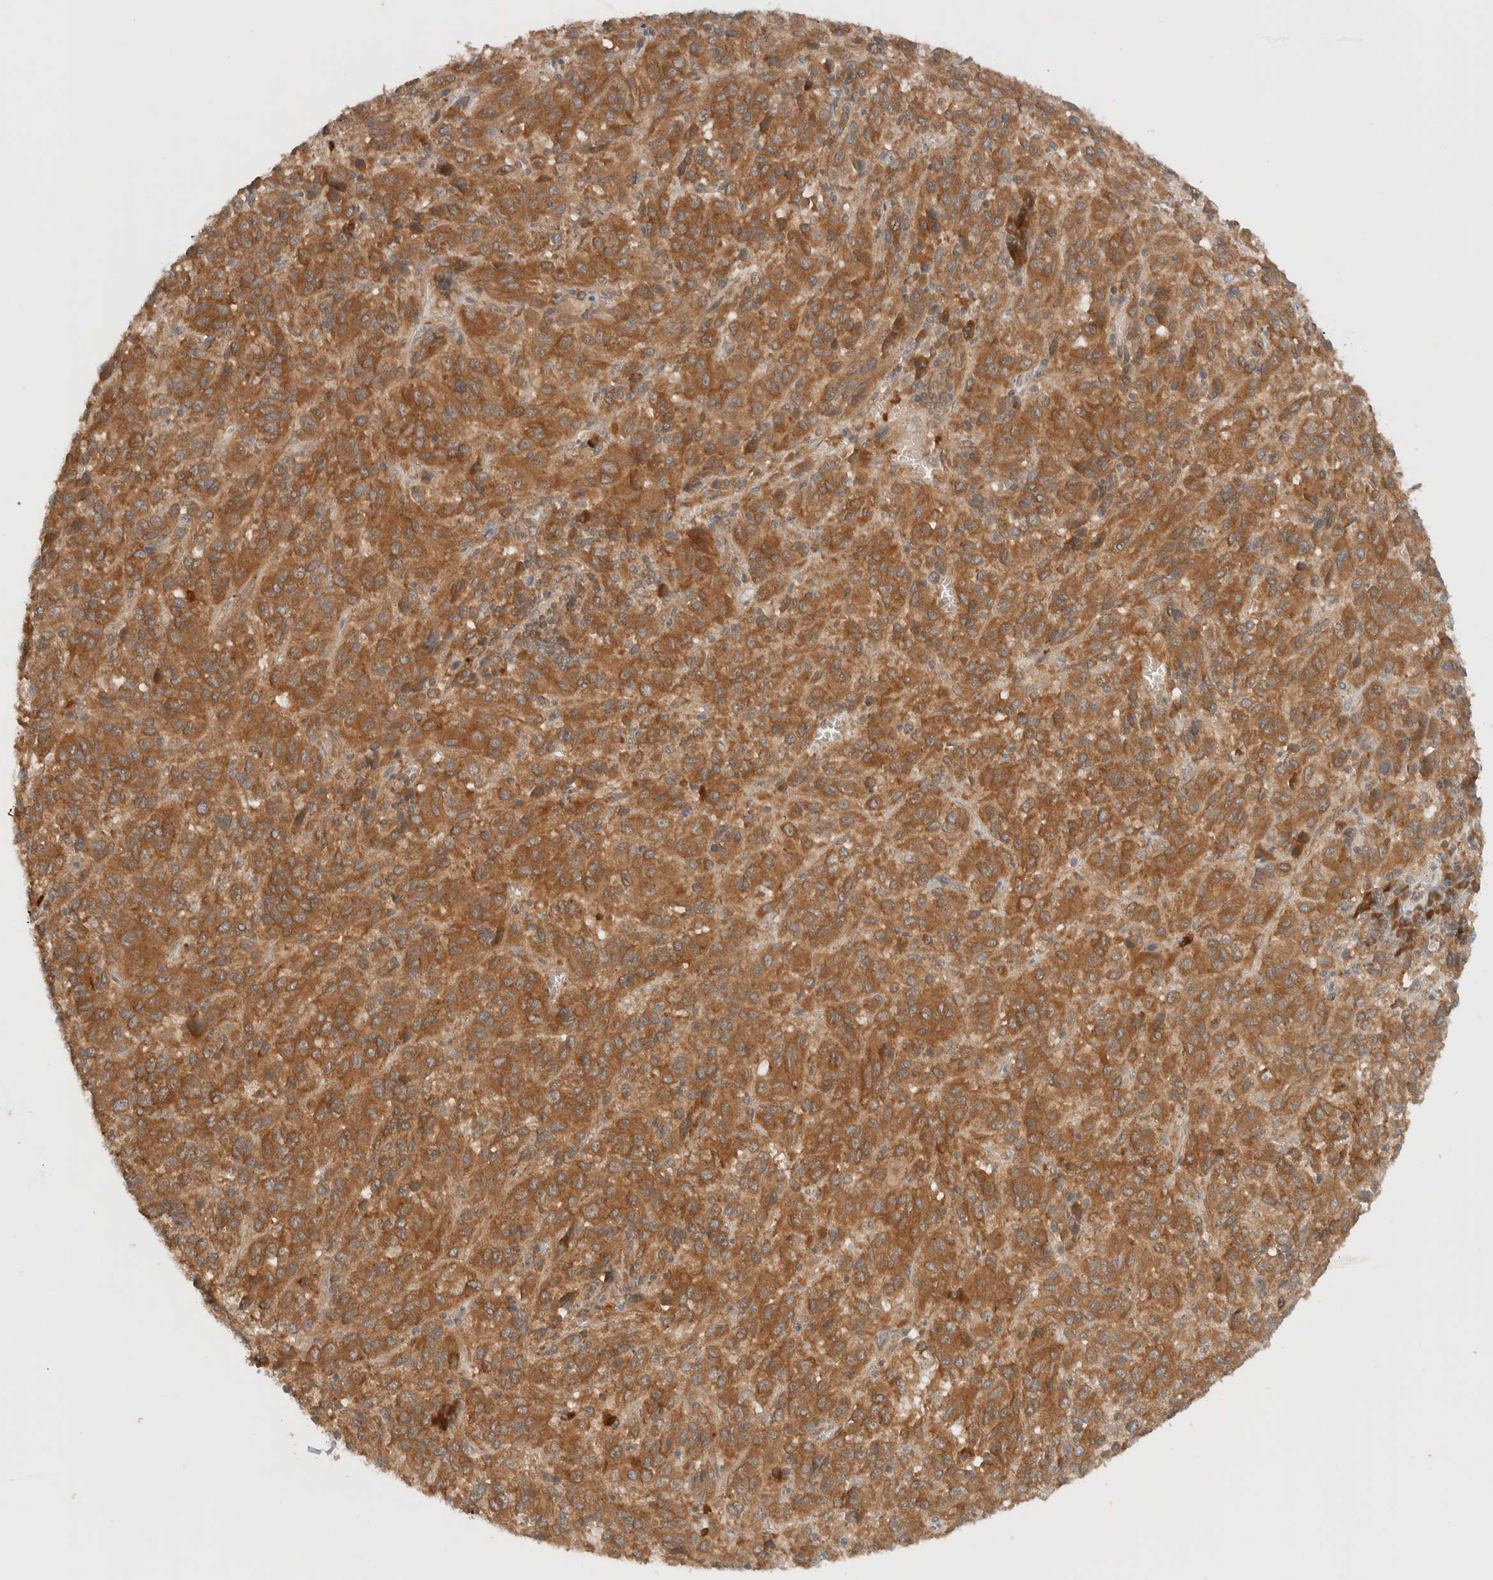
{"staining": {"intensity": "moderate", "quantity": ">75%", "location": "cytoplasmic/membranous"}, "tissue": "melanoma", "cell_type": "Tumor cells", "image_type": "cancer", "snomed": [{"axis": "morphology", "description": "Malignant melanoma, Metastatic site"}, {"axis": "topography", "description": "Lung"}], "caption": "IHC staining of malignant melanoma (metastatic site), which shows medium levels of moderate cytoplasmic/membranous expression in approximately >75% of tumor cells indicating moderate cytoplasmic/membranous protein expression. The staining was performed using DAB (3,3'-diaminobenzidine) (brown) for protein detection and nuclei were counterstained in hematoxylin (blue).", "gene": "ARFGEF2", "patient": {"sex": "male", "age": 64}}